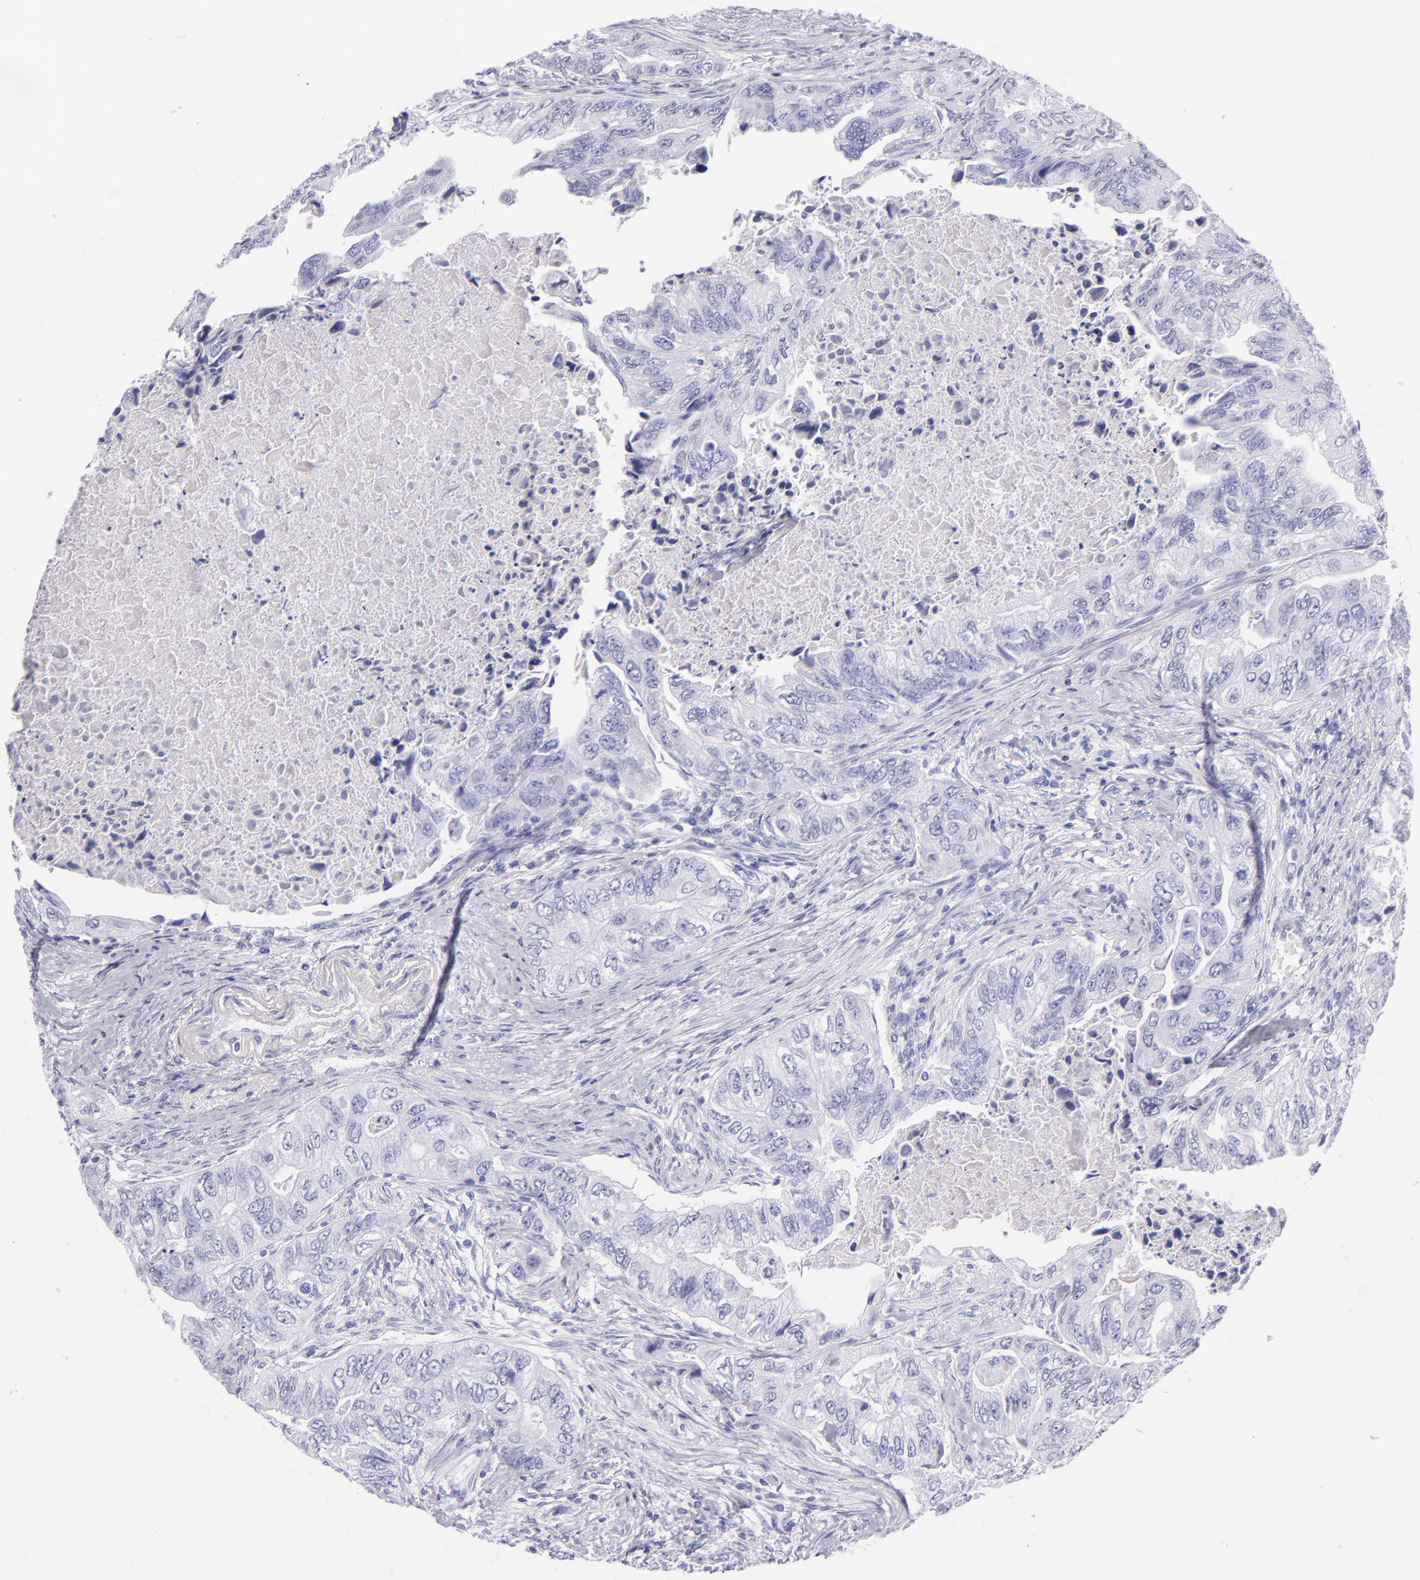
{"staining": {"intensity": "negative", "quantity": "none", "location": "none"}, "tissue": "colorectal cancer", "cell_type": "Tumor cells", "image_type": "cancer", "snomed": [{"axis": "morphology", "description": "Adenocarcinoma, NOS"}, {"axis": "topography", "description": "Colon"}], "caption": "Immunohistochemistry (IHC) of human colorectal cancer (adenocarcinoma) displays no expression in tumor cells.", "gene": "SFTPB", "patient": {"sex": "female", "age": 11}}